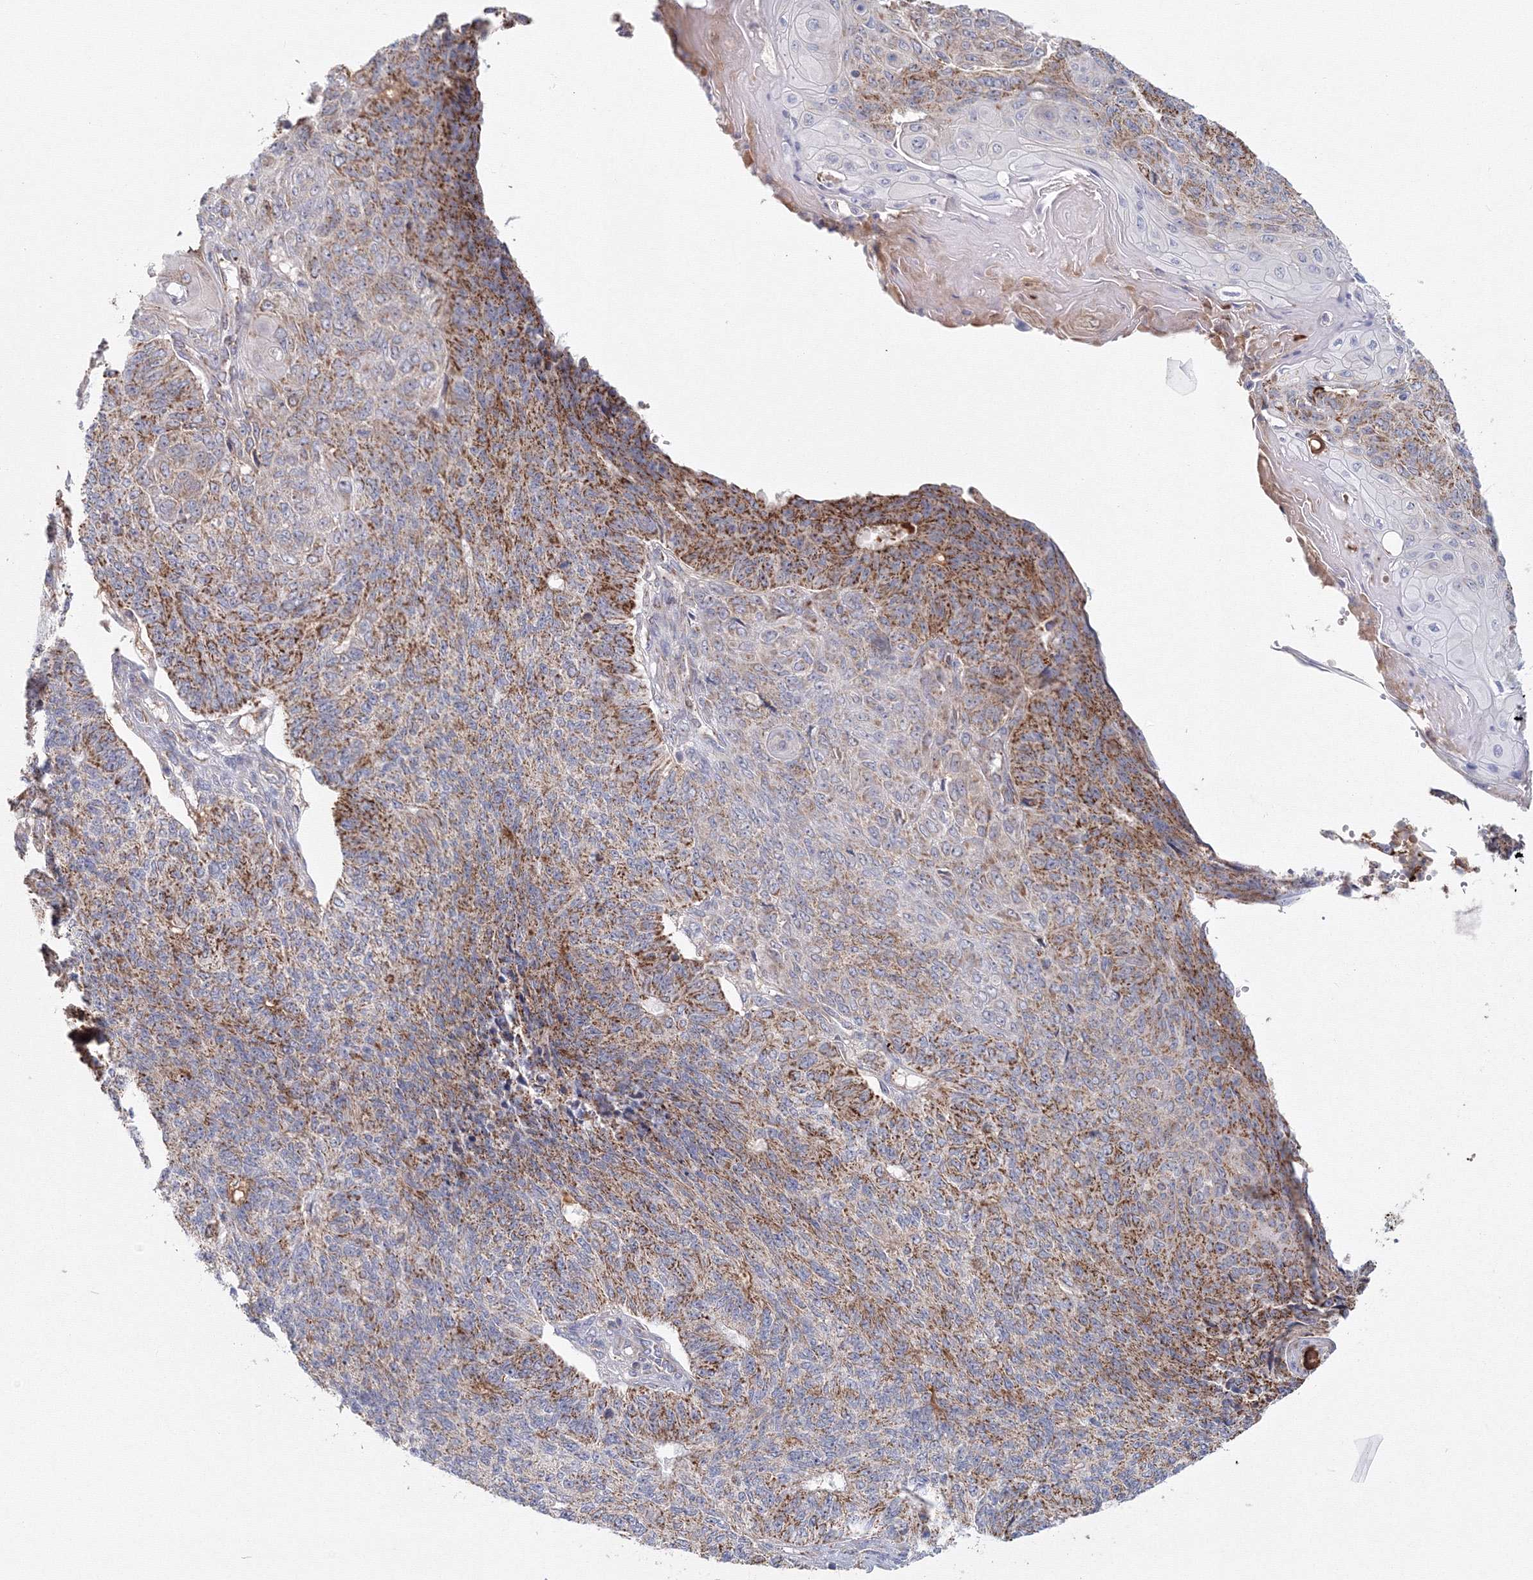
{"staining": {"intensity": "strong", "quantity": "25%-75%", "location": "cytoplasmic/membranous"}, "tissue": "endometrial cancer", "cell_type": "Tumor cells", "image_type": "cancer", "snomed": [{"axis": "morphology", "description": "Adenocarcinoma, NOS"}, {"axis": "topography", "description": "Endometrium"}], "caption": "DAB (3,3'-diaminobenzidine) immunohistochemical staining of endometrial cancer exhibits strong cytoplasmic/membranous protein expression in approximately 25%-75% of tumor cells.", "gene": "GRPEL1", "patient": {"sex": "female", "age": 32}}